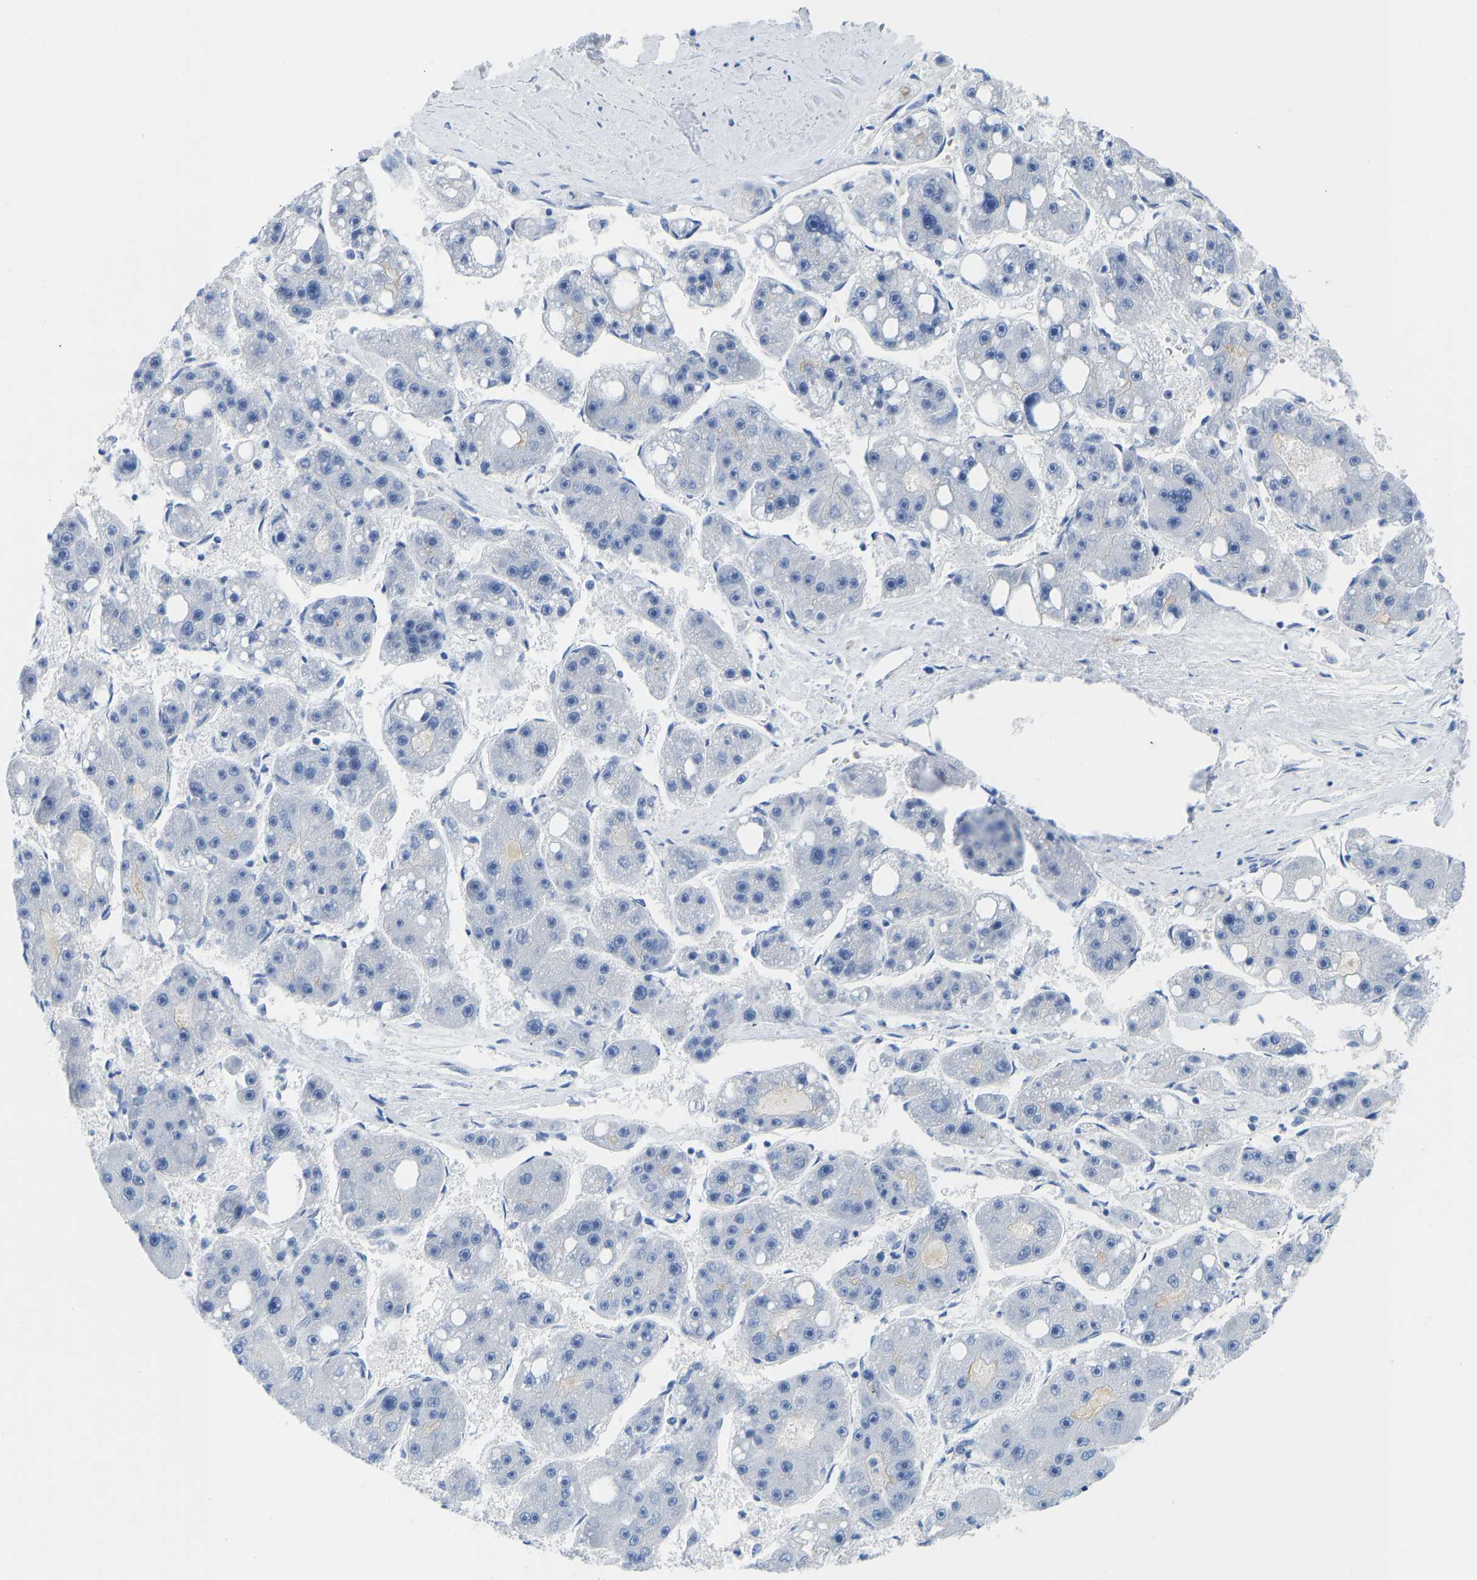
{"staining": {"intensity": "negative", "quantity": "none", "location": "none"}, "tissue": "liver cancer", "cell_type": "Tumor cells", "image_type": "cancer", "snomed": [{"axis": "morphology", "description": "Carcinoma, Hepatocellular, NOS"}, {"axis": "topography", "description": "Liver"}], "caption": "This is an immunohistochemistry micrograph of liver hepatocellular carcinoma. There is no staining in tumor cells.", "gene": "NKAIN3", "patient": {"sex": "female", "age": 61}}